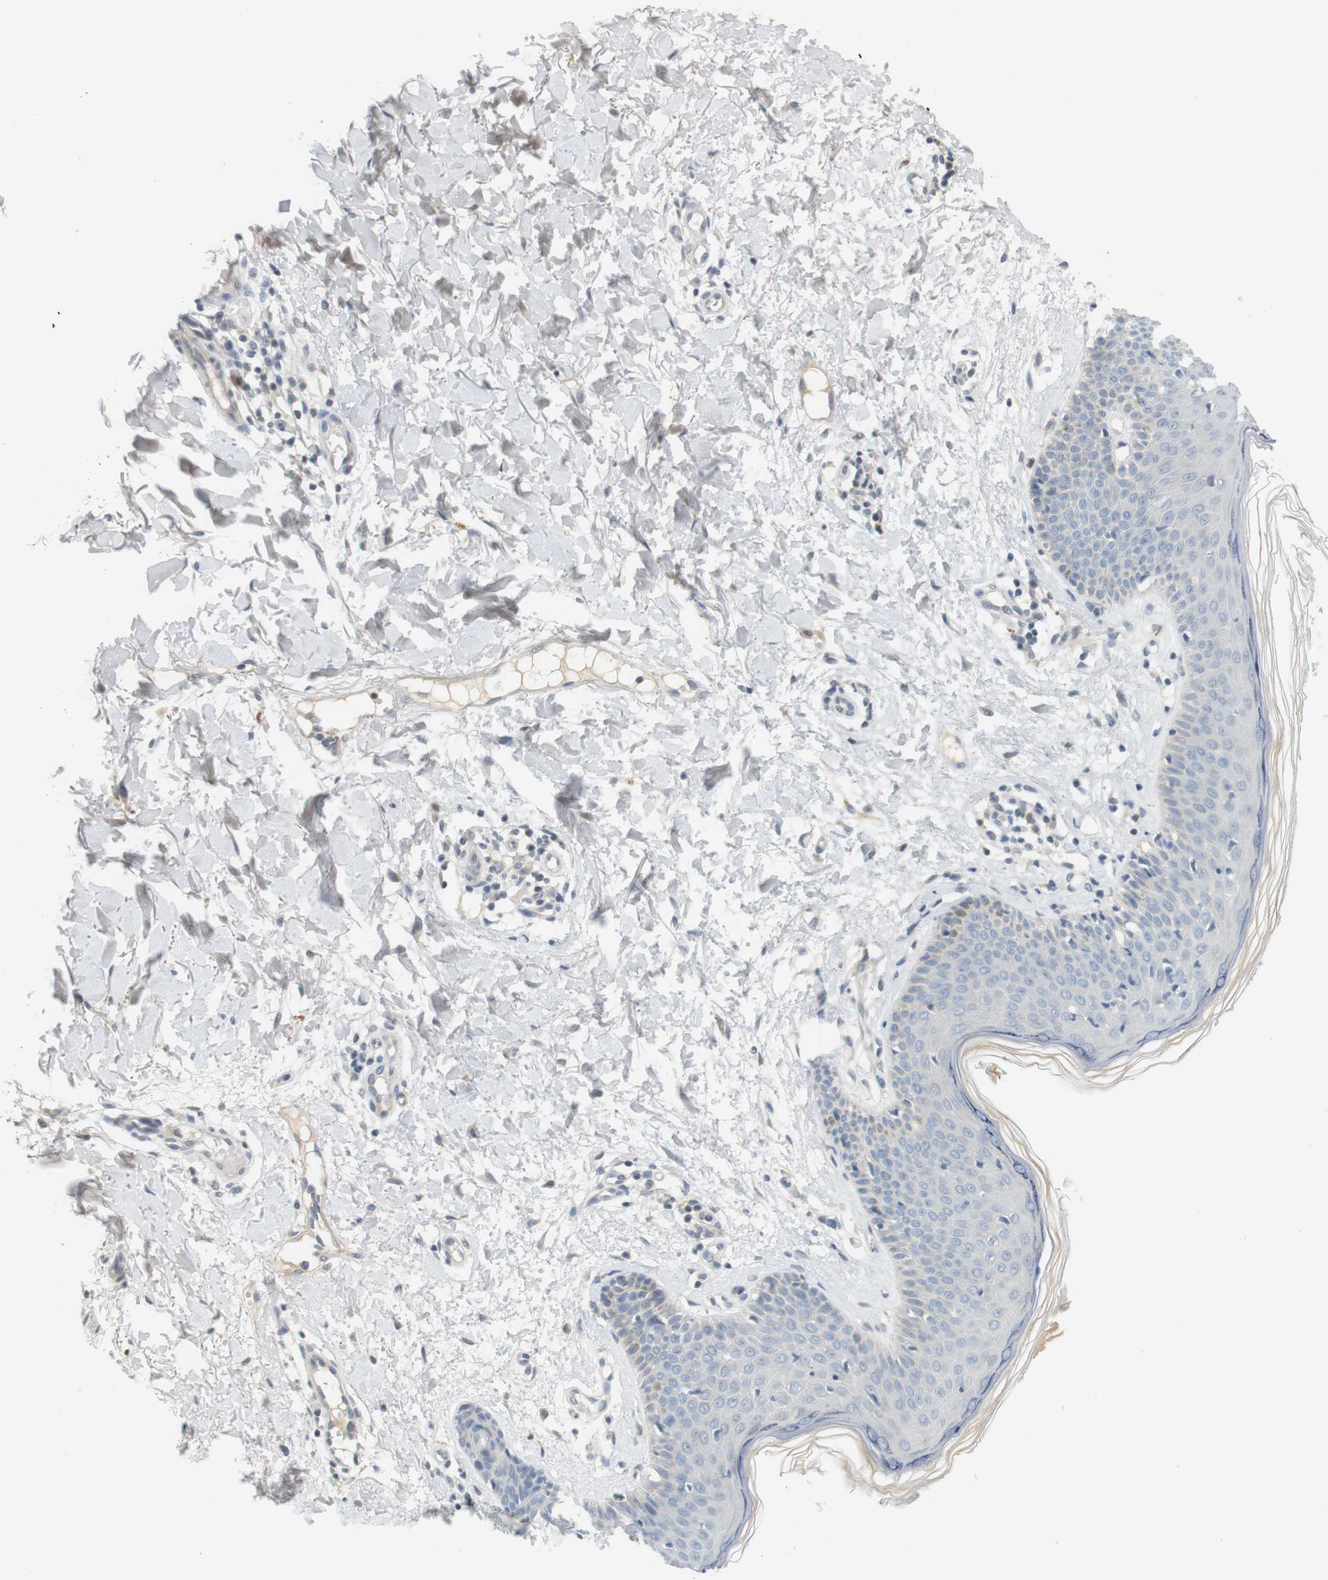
{"staining": {"intensity": "weak", "quantity": "25%-75%", "location": "cytoplasmic/membranous"}, "tissue": "skin", "cell_type": "Fibroblasts", "image_type": "normal", "snomed": [{"axis": "morphology", "description": "Normal tissue, NOS"}, {"axis": "topography", "description": "Skin"}], "caption": "Protein staining demonstrates weak cytoplasmic/membranous staining in approximately 25%-75% of fibroblasts in unremarkable skin. (DAB (3,3'-diaminobenzidine) IHC with brightfield microscopy, high magnification).", "gene": "CREB3L2", "patient": {"sex": "female", "age": 56}}